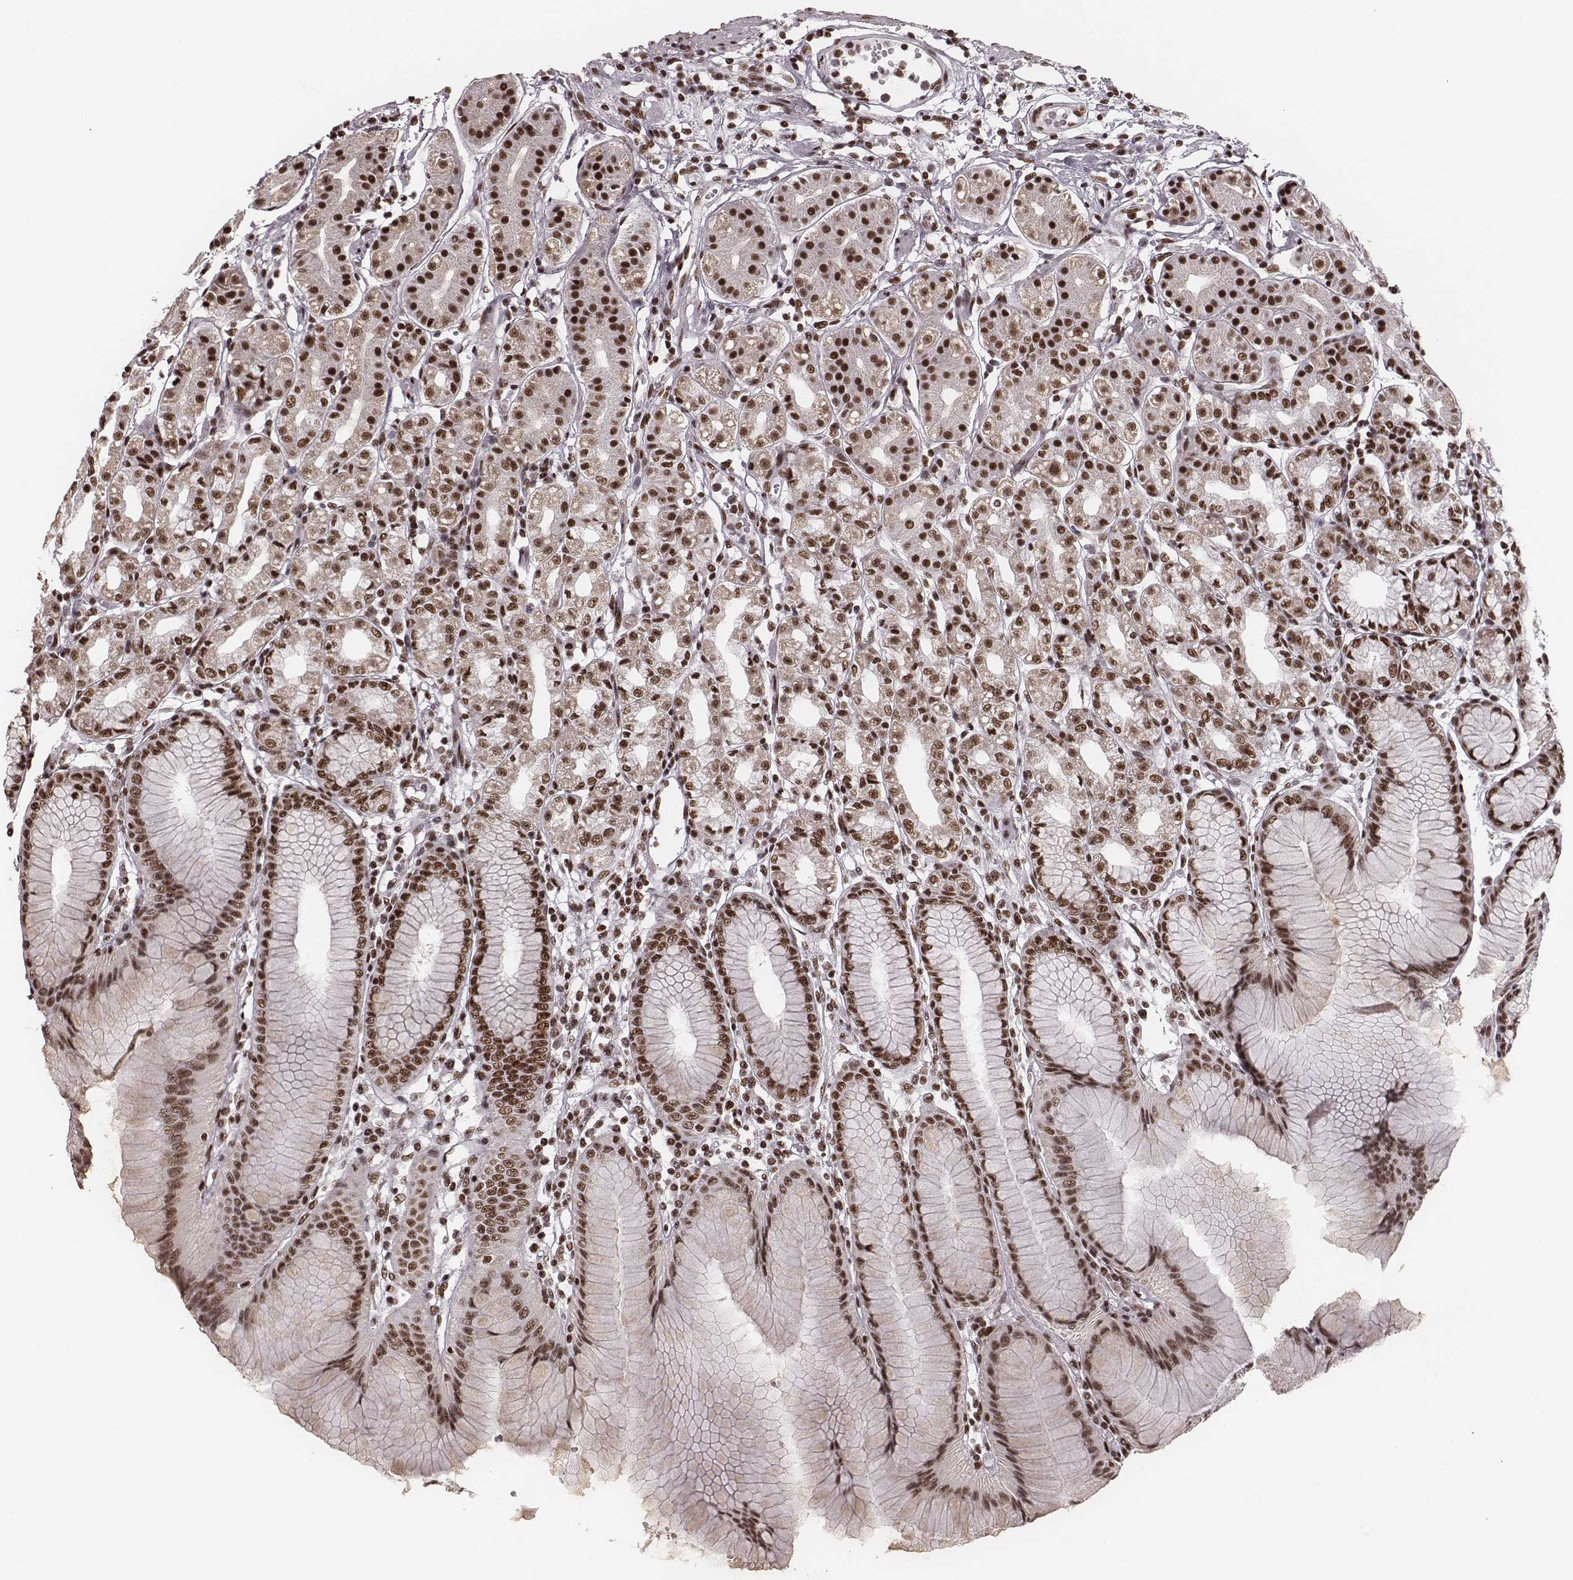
{"staining": {"intensity": "strong", "quantity": ">75%", "location": "nuclear"}, "tissue": "stomach", "cell_type": "Glandular cells", "image_type": "normal", "snomed": [{"axis": "morphology", "description": "Normal tissue, NOS"}, {"axis": "topography", "description": "Skeletal muscle"}, {"axis": "topography", "description": "Stomach"}], "caption": "This histopathology image reveals immunohistochemistry staining of benign stomach, with high strong nuclear positivity in approximately >75% of glandular cells.", "gene": "LUC7L", "patient": {"sex": "female", "age": 57}}